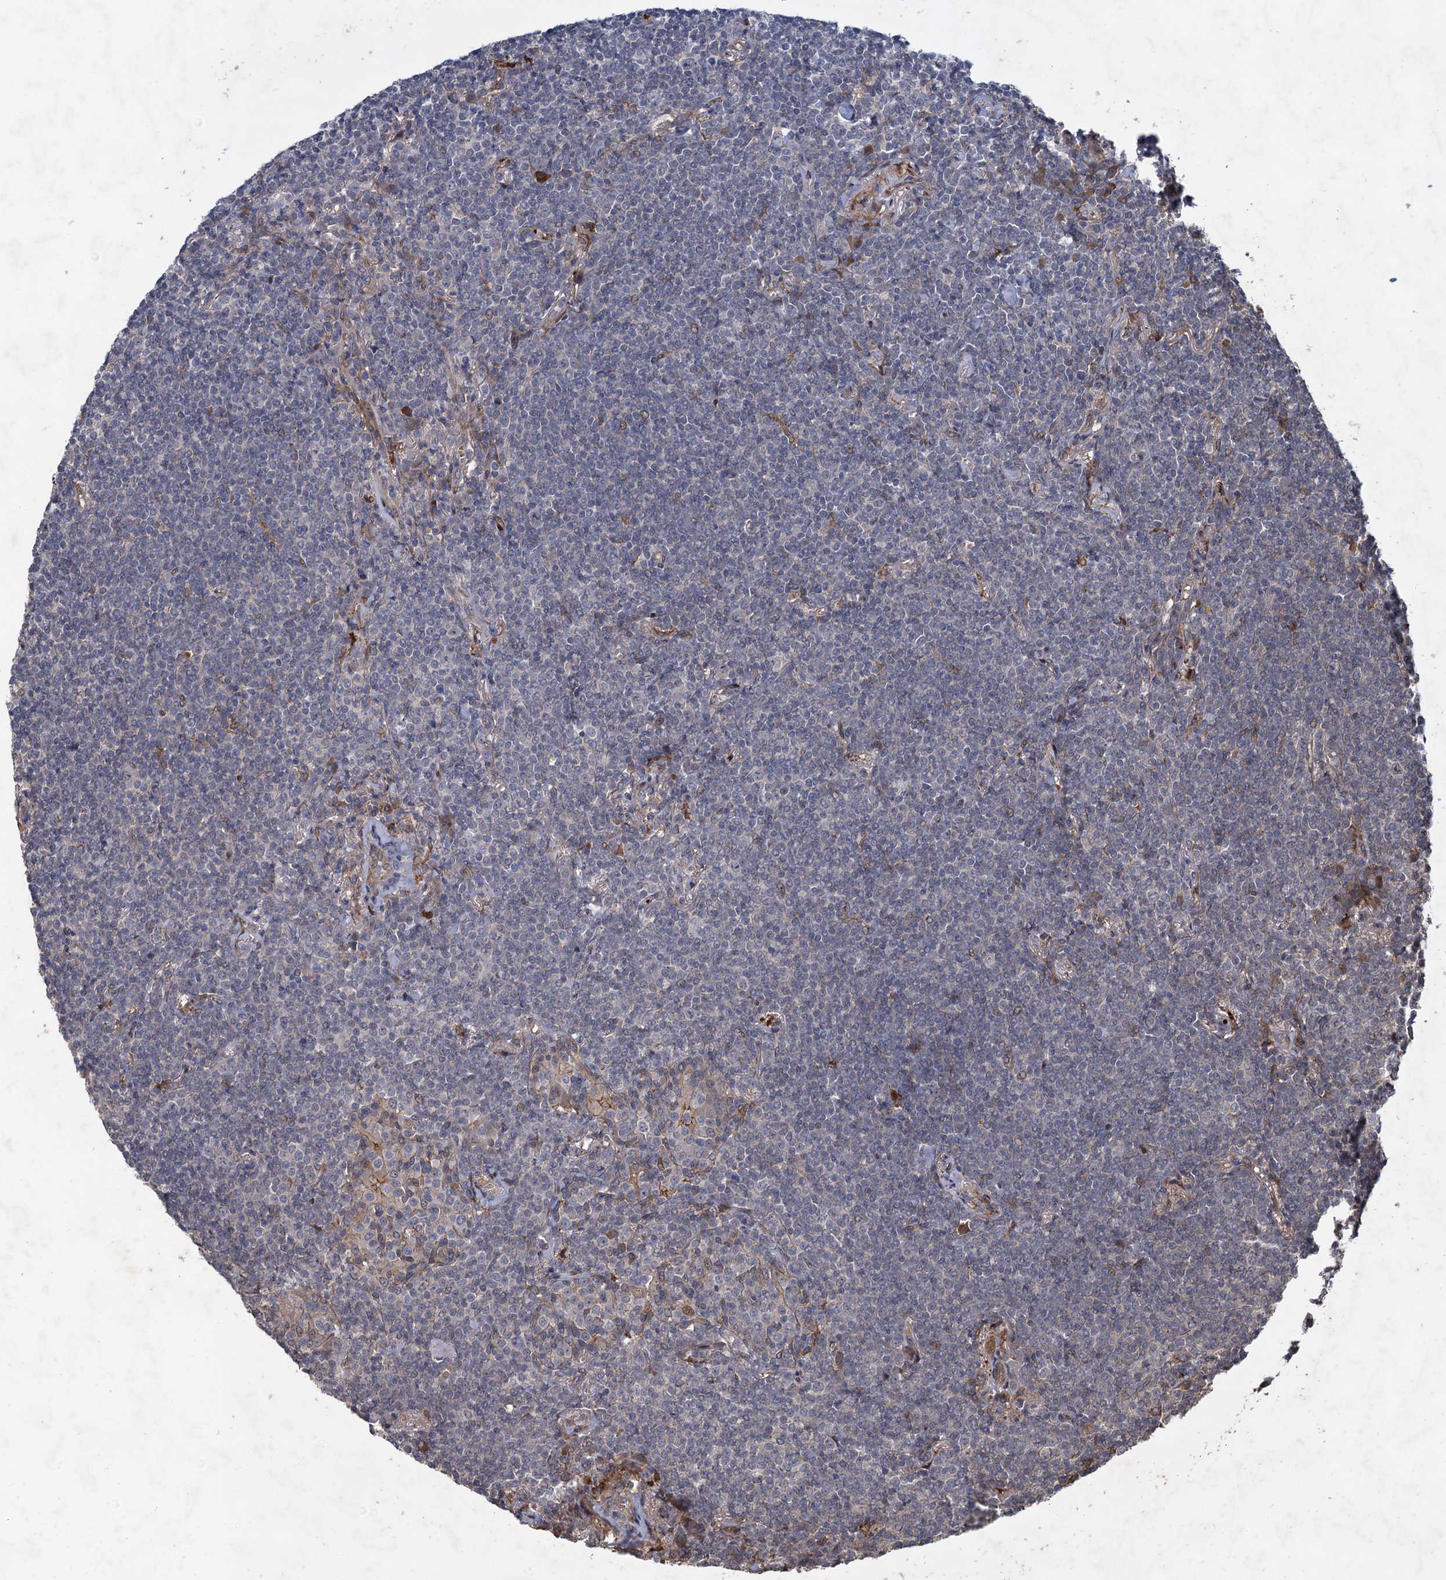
{"staining": {"intensity": "negative", "quantity": "none", "location": "none"}, "tissue": "lymphoma", "cell_type": "Tumor cells", "image_type": "cancer", "snomed": [{"axis": "morphology", "description": "Malignant lymphoma, non-Hodgkin's type, Low grade"}, {"axis": "topography", "description": "Lung"}], "caption": "High magnification brightfield microscopy of low-grade malignant lymphoma, non-Hodgkin's type stained with DAB (3,3'-diaminobenzidine) (brown) and counterstained with hematoxylin (blue): tumor cells show no significant staining. (DAB (3,3'-diaminobenzidine) immunohistochemistry (IHC) visualized using brightfield microscopy, high magnification).", "gene": "NUDT22", "patient": {"sex": "female", "age": 71}}